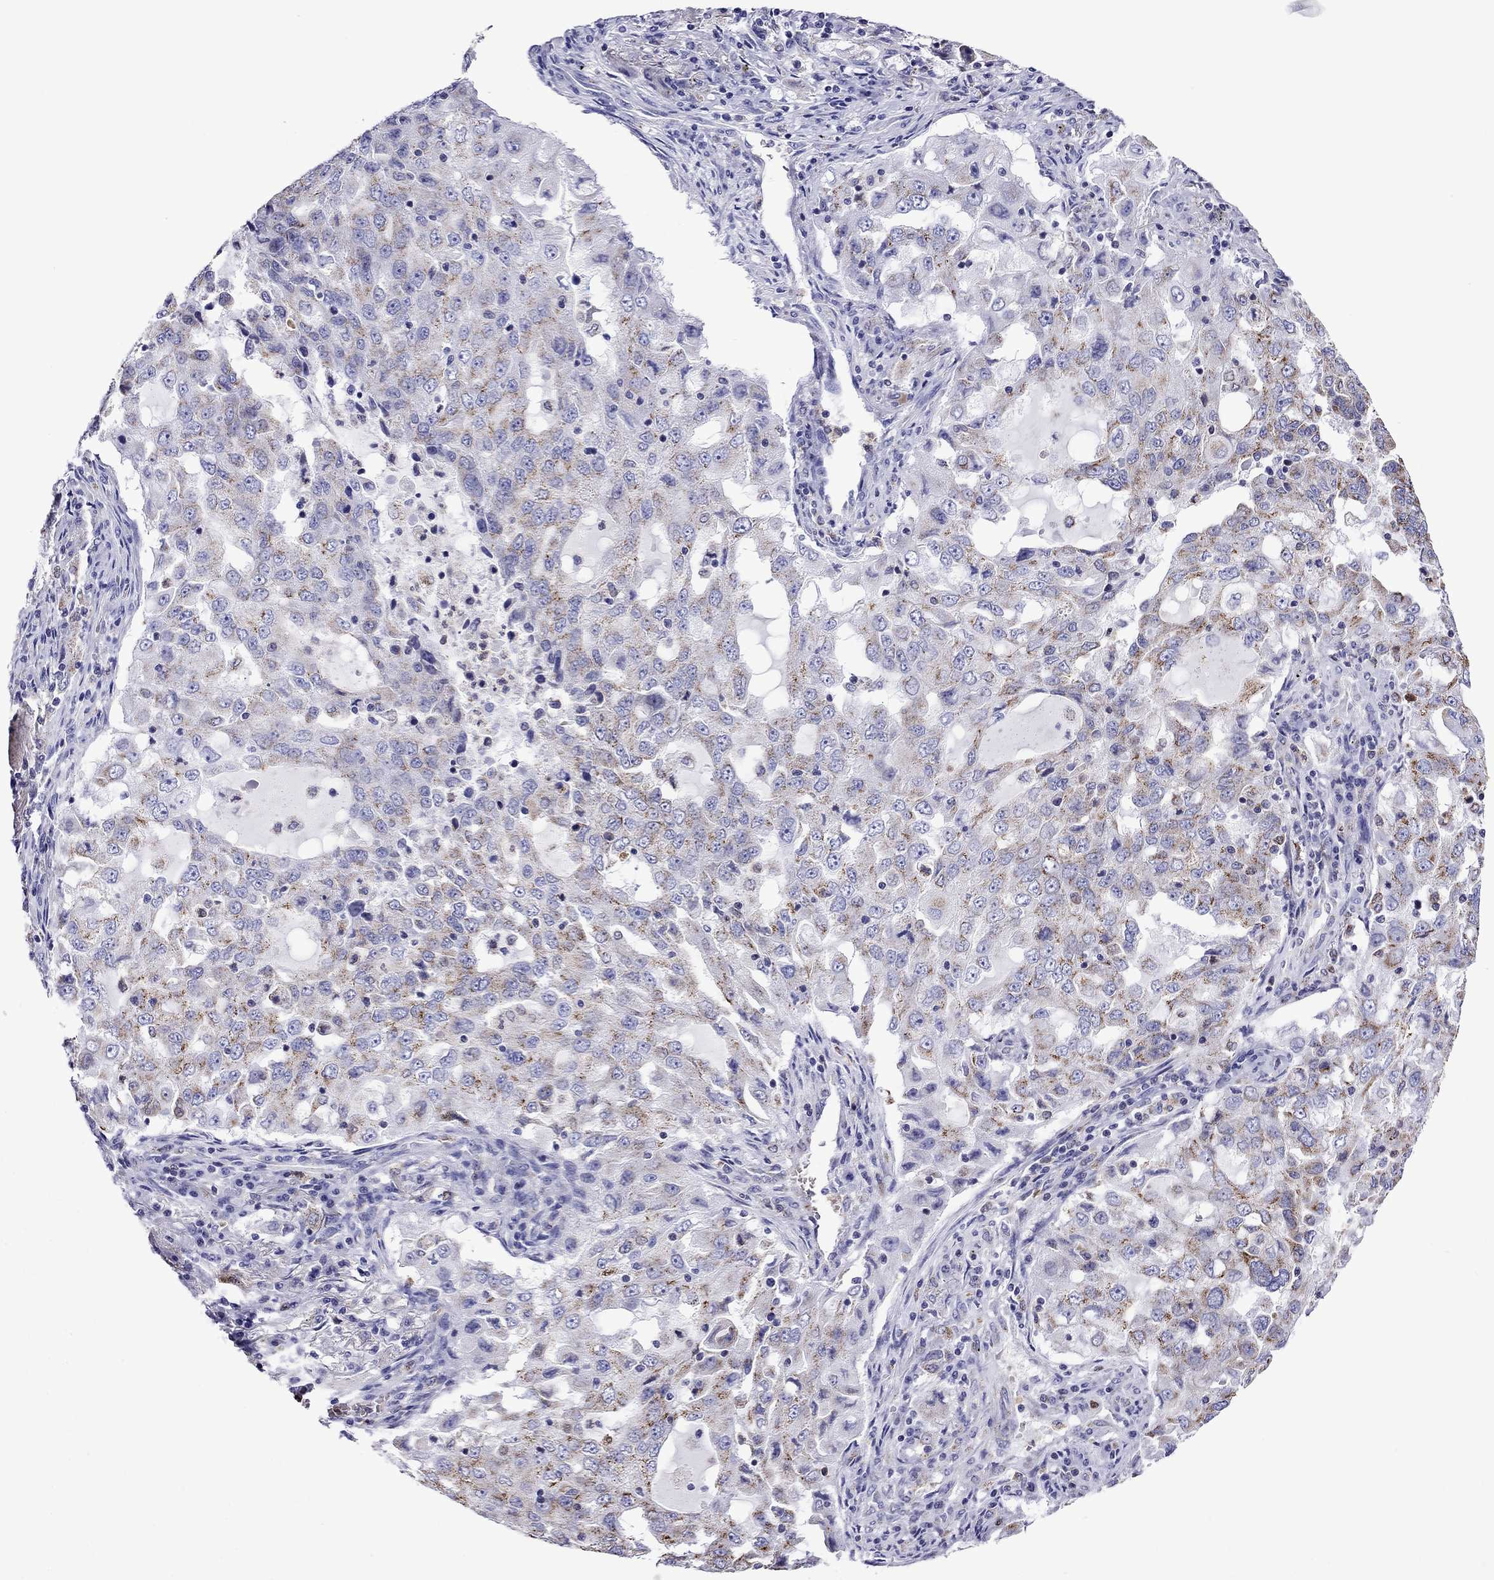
{"staining": {"intensity": "moderate", "quantity": "<25%", "location": "cytoplasmic/membranous"}, "tissue": "lung cancer", "cell_type": "Tumor cells", "image_type": "cancer", "snomed": [{"axis": "morphology", "description": "Adenocarcinoma, NOS"}, {"axis": "topography", "description": "Lung"}], "caption": "Adenocarcinoma (lung) stained for a protein (brown) exhibits moderate cytoplasmic/membranous positive staining in approximately <25% of tumor cells.", "gene": "SCG2", "patient": {"sex": "female", "age": 61}}